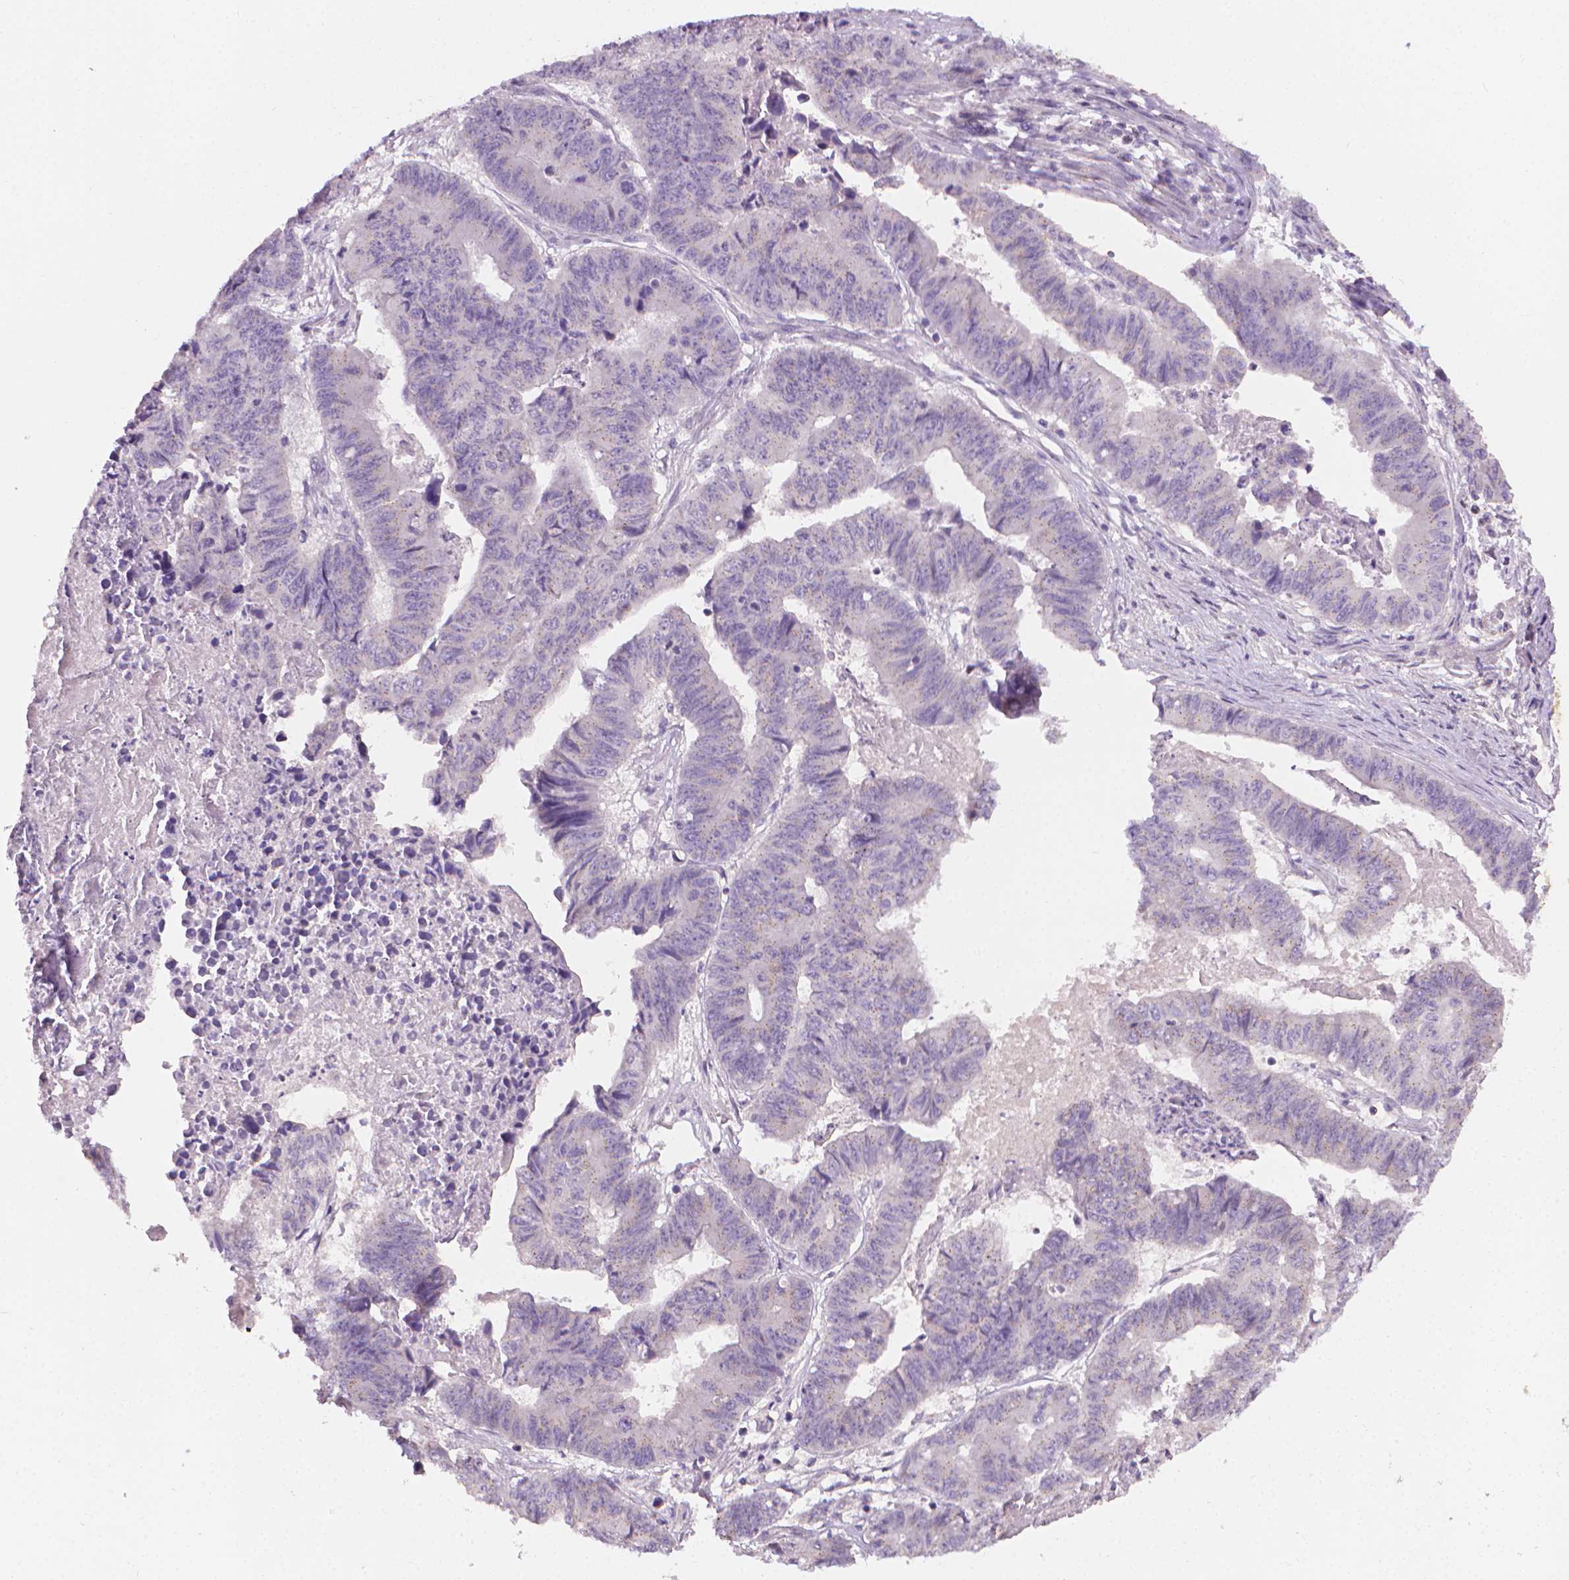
{"staining": {"intensity": "negative", "quantity": "none", "location": "none"}, "tissue": "stomach cancer", "cell_type": "Tumor cells", "image_type": "cancer", "snomed": [{"axis": "morphology", "description": "Adenocarcinoma, NOS"}, {"axis": "topography", "description": "Stomach, lower"}], "caption": "IHC of human stomach adenocarcinoma demonstrates no positivity in tumor cells. (DAB IHC with hematoxylin counter stain).", "gene": "NCAN", "patient": {"sex": "male", "age": 77}}